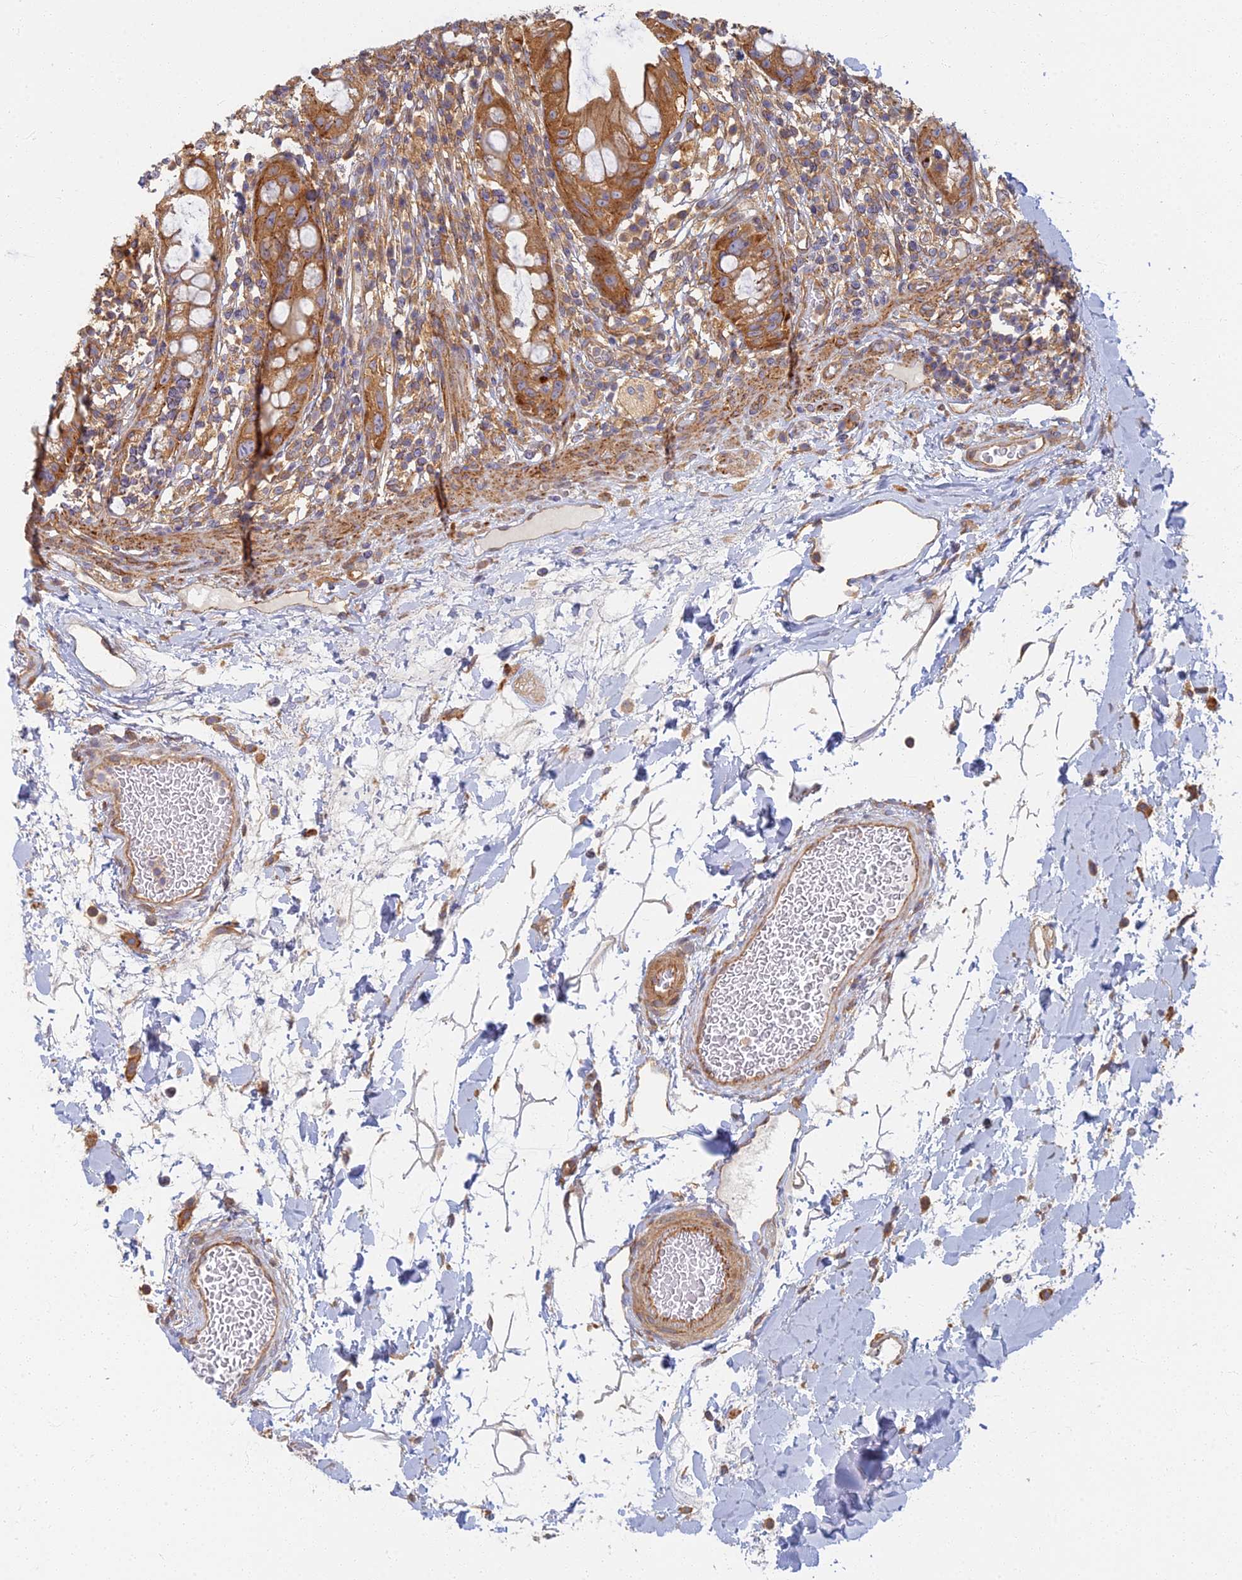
{"staining": {"intensity": "strong", "quantity": ">75%", "location": "cytoplasmic/membranous"}, "tissue": "rectum", "cell_type": "Glandular cells", "image_type": "normal", "snomed": [{"axis": "morphology", "description": "Normal tissue, NOS"}, {"axis": "topography", "description": "Rectum"}], "caption": "This photomicrograph displays benign rectum stained with IHC to label a protein in brown. The cytoplasmic/membranous of glandular cells show strong positivity for the protein. Nuclei are counter-stained blue.", "gene": "RBSN", "patient": {"sex": "female", "age": 57}}